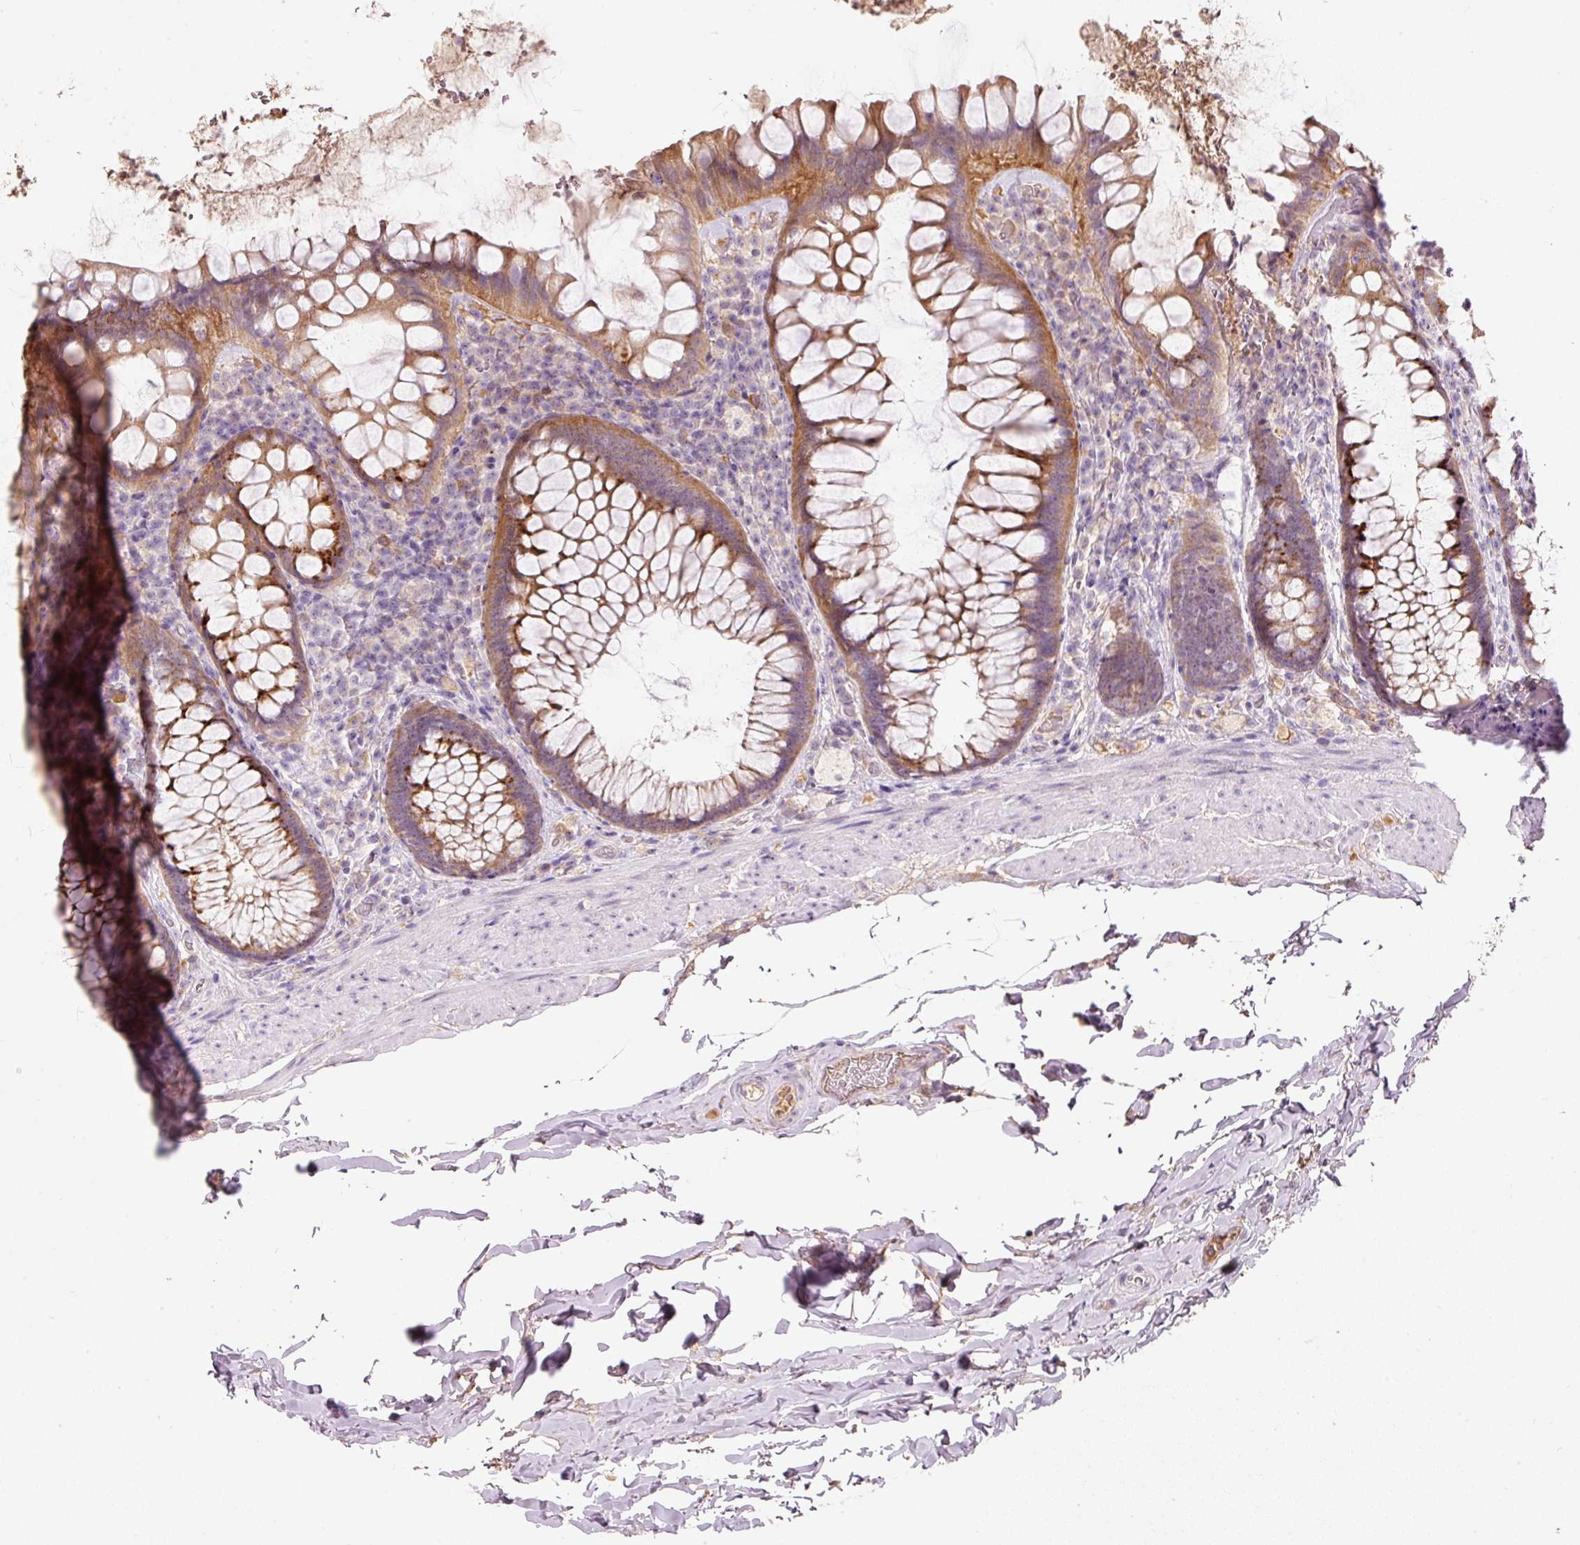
{"staining": {"intensity": "moderate", "quantity": ">75%", "location": "cytoplasmic/membranous"}, "tissue": "rectum", "cell_type": "Glandular cells", "image_type": "normal", "snomed": [{"axis": "morphology", "description": "Normal tissue, NOS"}, {"axis": "topography", "description": "Rectum"}], "caption": "Immunohistochemistry photomicrograph of normal rectum: rectum stained using IHC displays medium levels of moderate protein expression localized specifically in the cytoplasmic/membranous of glandular cells, appearing as a cytoplasmic/membranous brown color.", "gene": "TMEM37", "patient": {"sex": "female", "age": 69}}